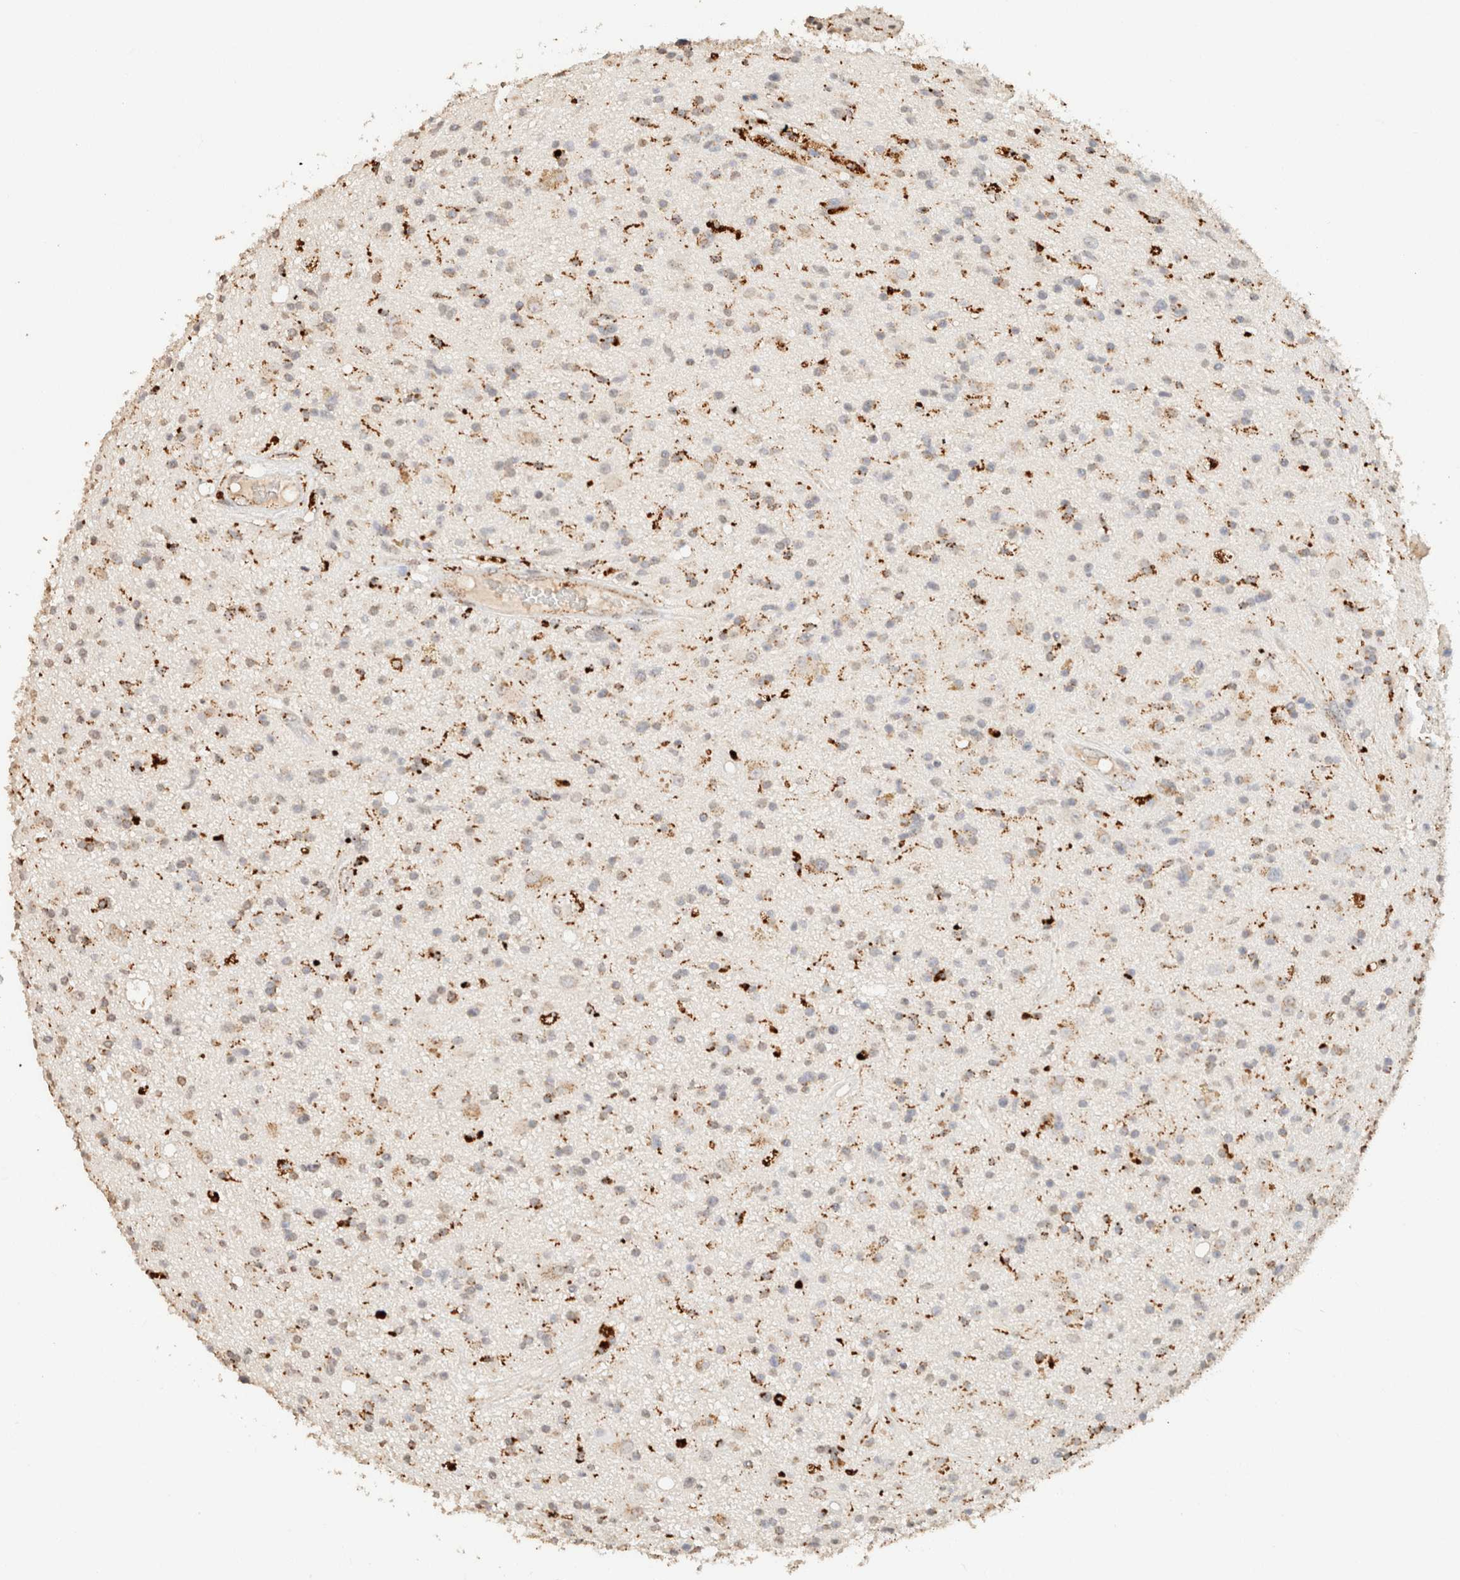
{"staining": {"intensity": "weak", "quantity": "25%-75%", "location": "cytoplasmic/membranous"}, "tissue": "glioma", "cell_type": "Tumor cells", "image_type": "cancer", "snomed": [{"axis": "morphology", "description": "Glioma, malignant, High grade"}, {"axis": "topography", "description": "Brain"}], "caption": "A micrograph of glioma stained for a protein demonstrates weak cytoplasmic/membranous brown staining in tumor cells.", "gene": "CTSC", "patient": {"sex": "male", "age": 33}}